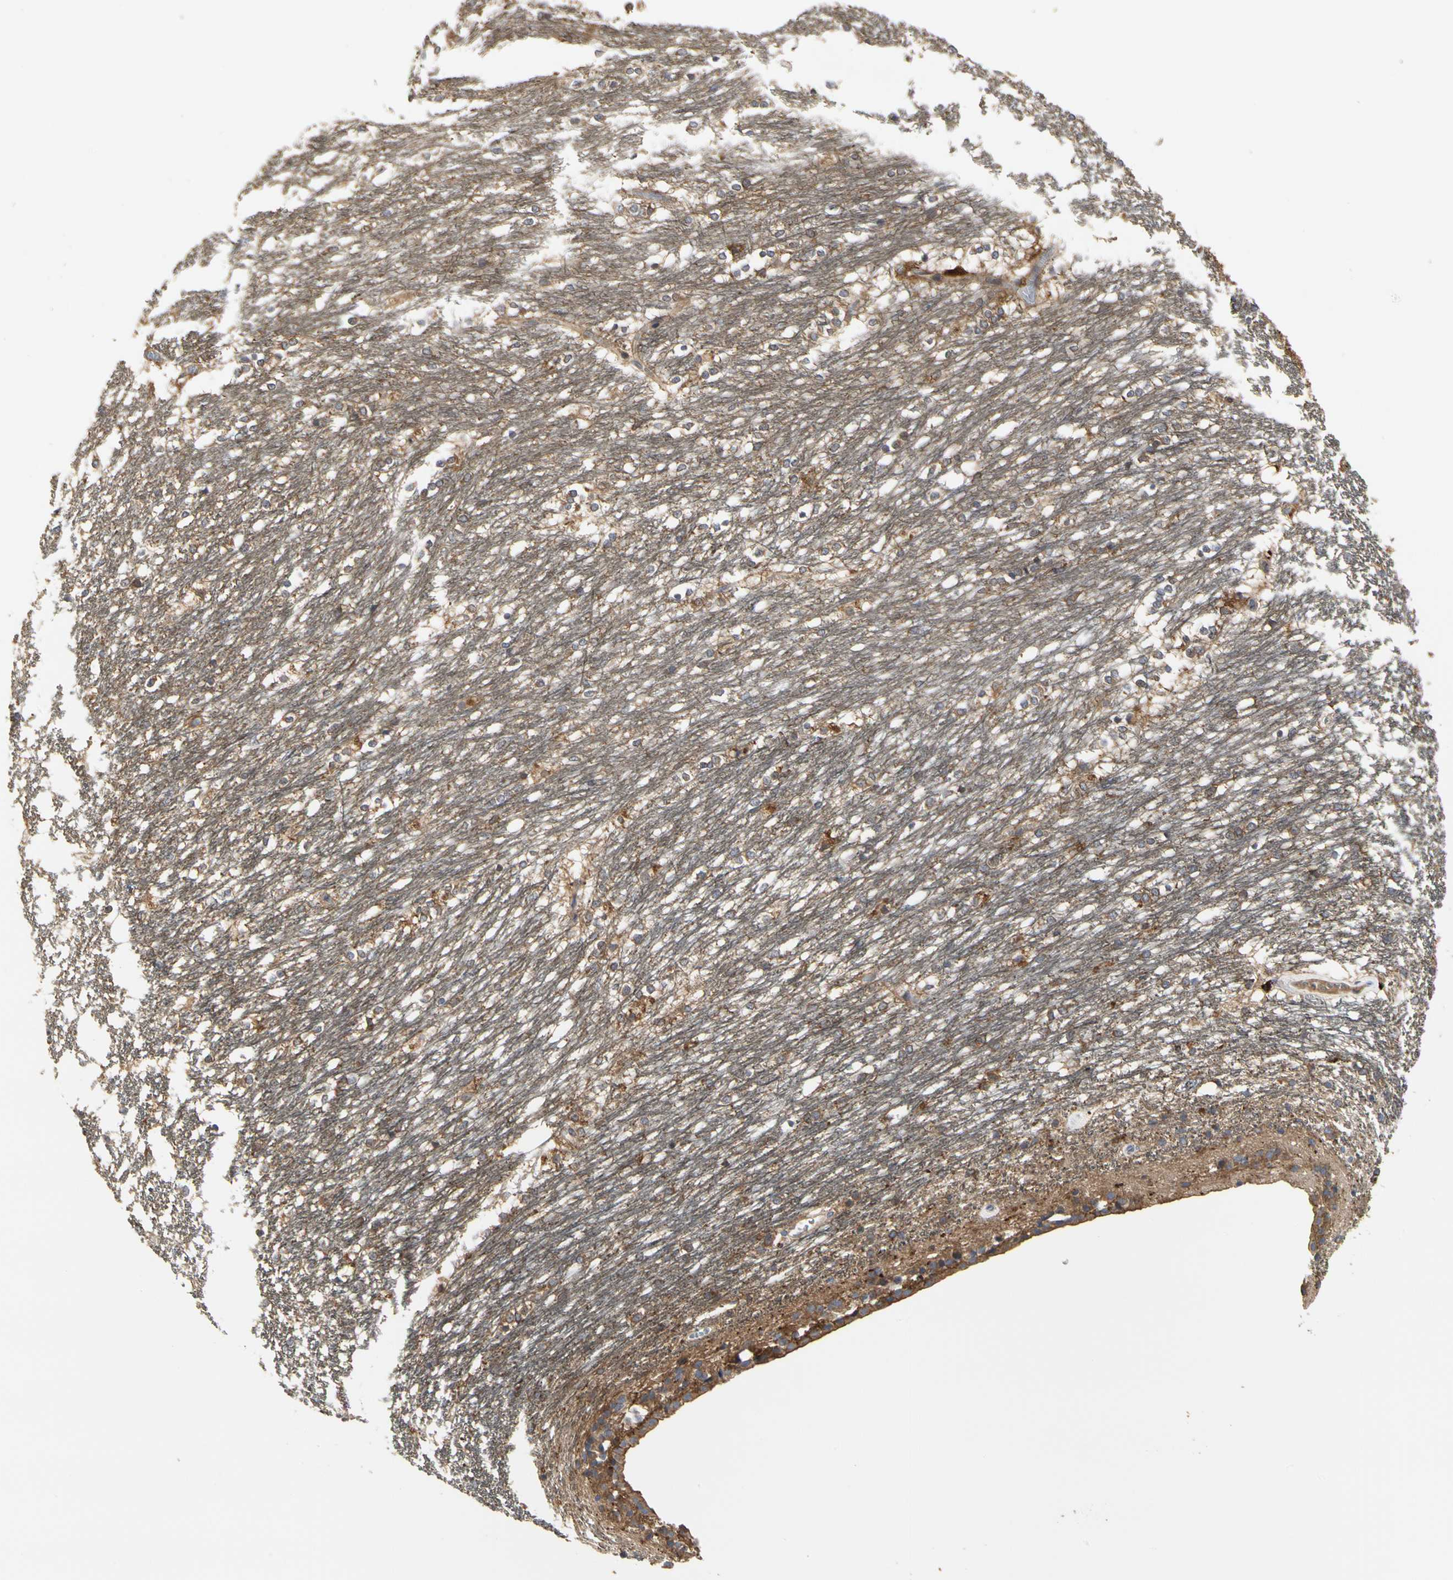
{"staining": {"intensity": "moderate", "quantity": "<25%", "location": "cytoplasmic/membranous"}, "tissue": "caudate", "cell_type": "Glial cells", "image_type": "normal", "snomed": [{"axis": "morphology", "description": "Normal tissue, NOS"}, {"axis": "topography", "description": "Lateral ventricle wall"}], "caption": "Caudate stained for a protein shows moderate cytoplasmic/membranous positivity in glial cells. (IHC, brightfield microscopy, high magnification).", "gene": "NAPG", "patient": {"sex": "female", "age": 19}}